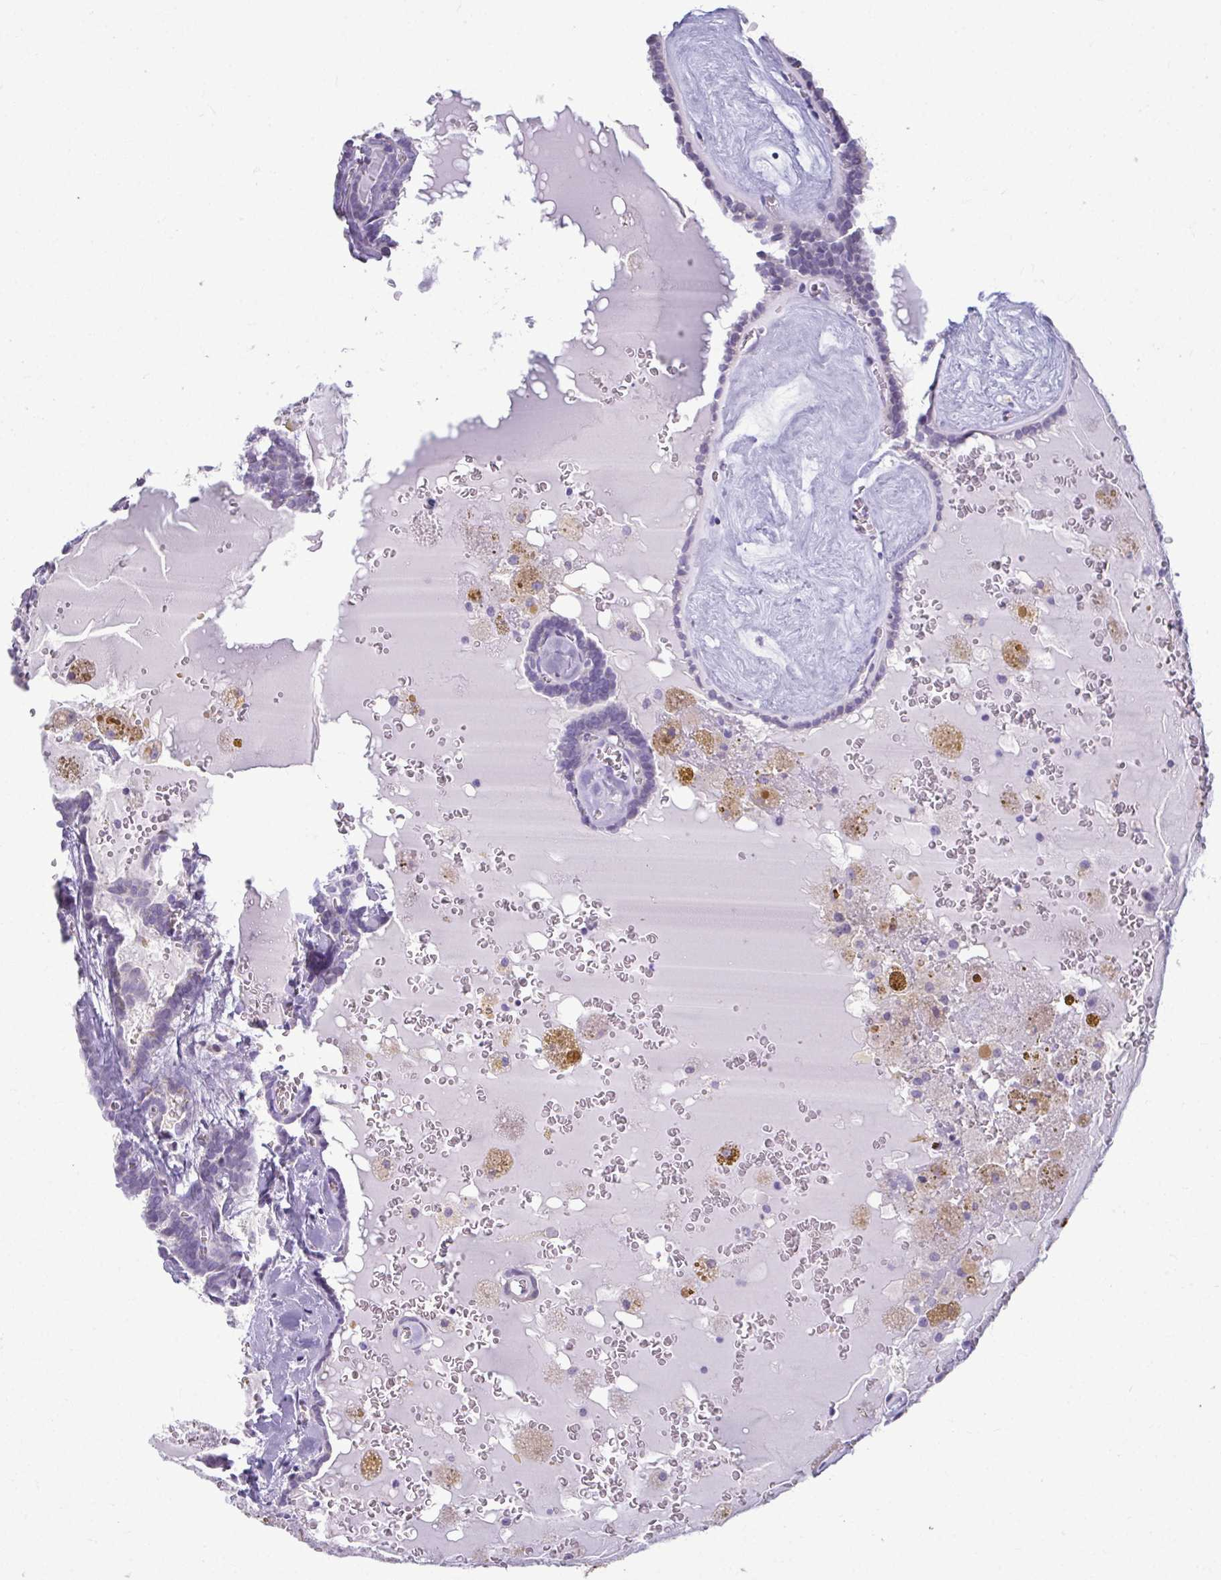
{"staining": {"intensity": "negative", "quantity": "none", "location": "none"}, "tissue": "thyroid cancer", "cell_type": "Tumor cells", "image_type": "cancer", "snomed": [{"axis": "morphology", "description": "Papillary adenocarcinoma, NOS"}, {"axis": "topography", "description": "Thyroid gland"}], "caption": "High power microscopy micrograph of an immunohistochemistry (IHC) photomicrograph of thyroid cancer (papillary adenocarcinoma), revealing no significant staining in tumor cells.", "gene": "SERPINI1", "patient": {"sex": "female", "age": 39}}